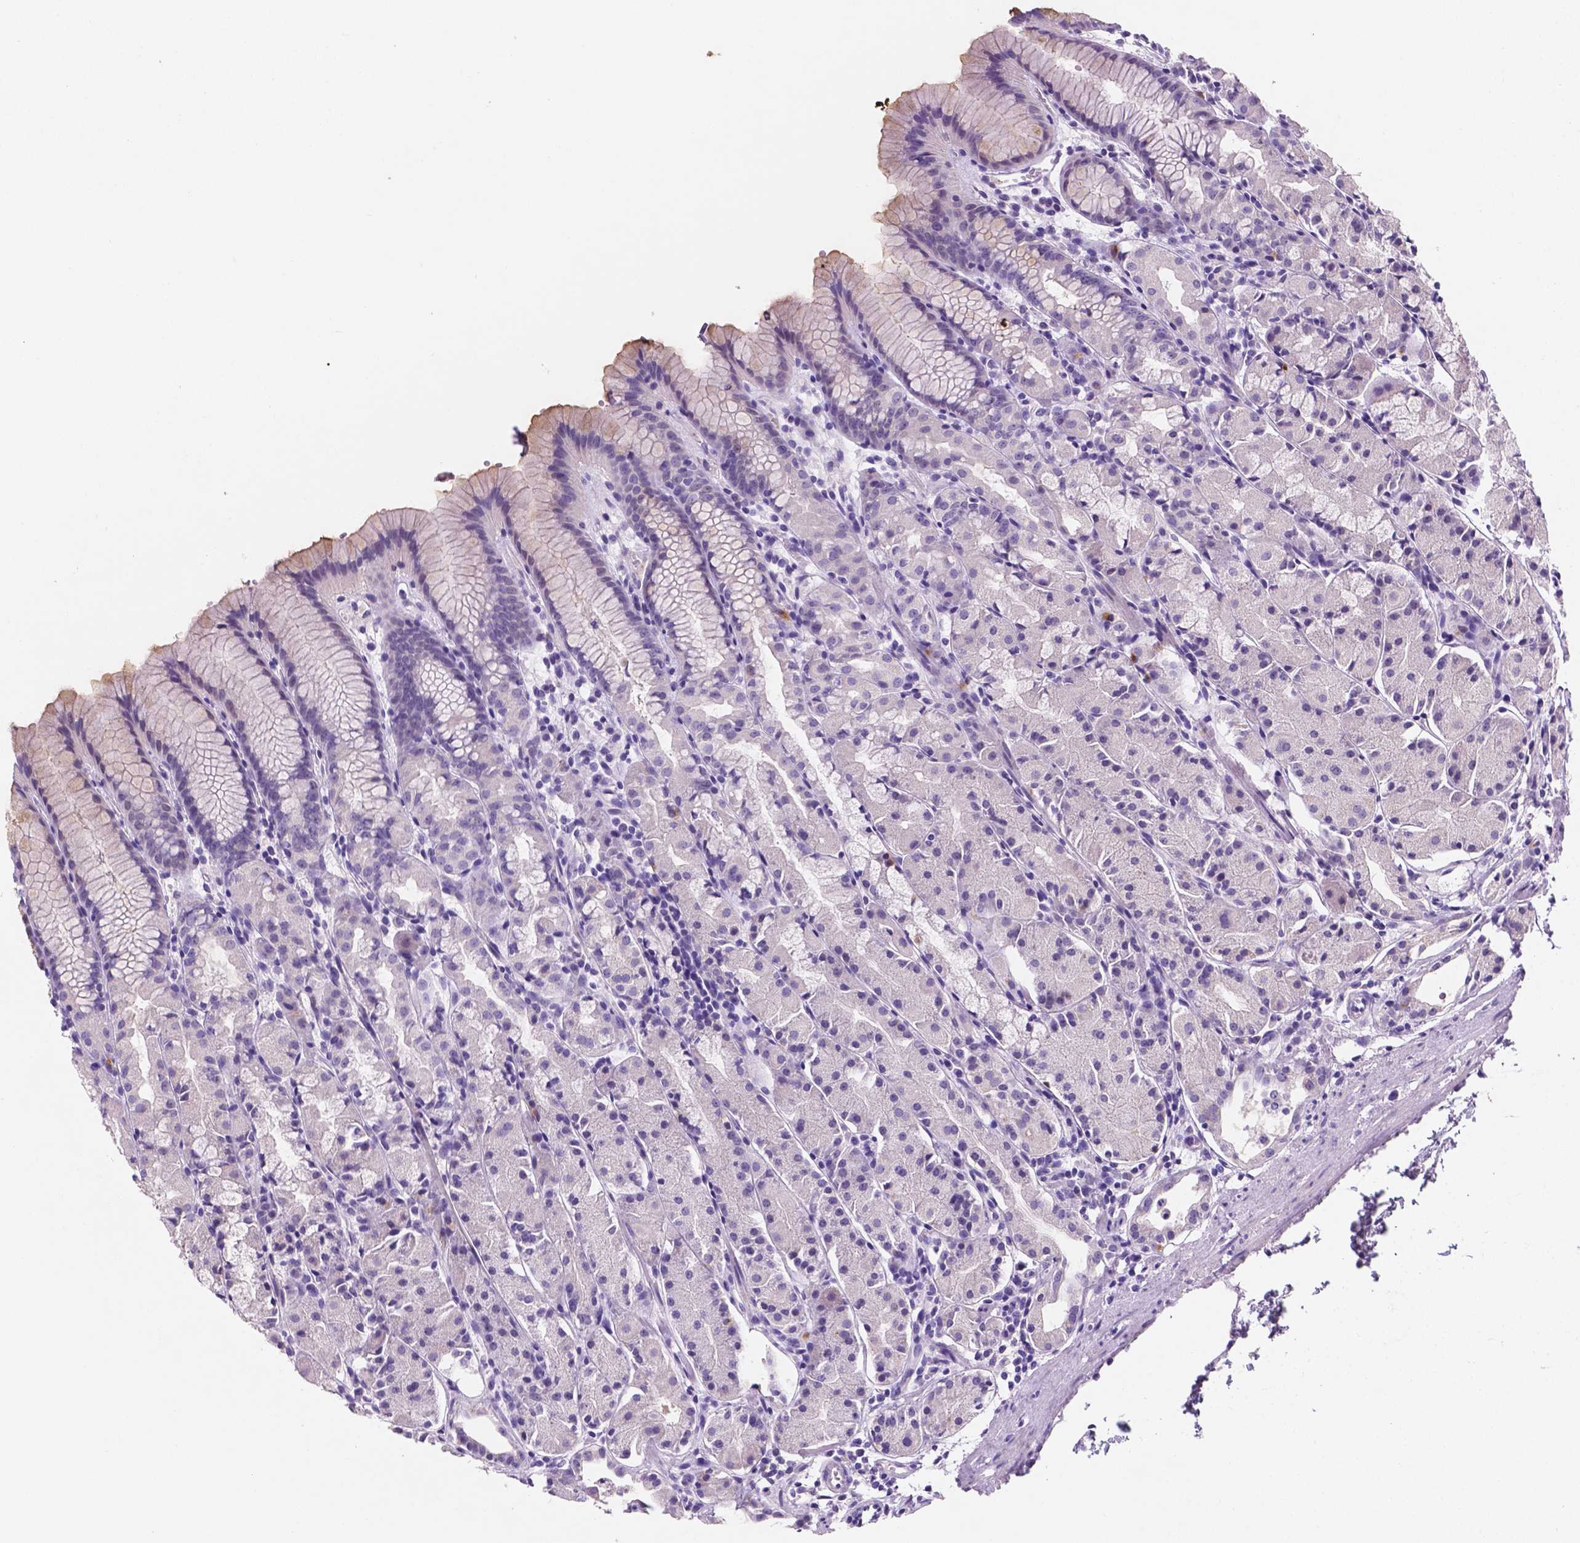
{"staining": {"intensity": "negative", "quantity": "none", "location": "none"}, "tissue": "stomach", "cell_type": "Glandular cells", "image_type": "normal", "snomed": [{"axis": "morphology", "description": "Normal tissue, NOS"}, {"axis": "topography", "description": "Stomach, upper"}], "caption": "DAB immunohistochemical staining of unremarkable stomach shows no significant positivity in glandular cells.", "gene": "EBLN2", "patient": {"sex": "male", "age": 47}}